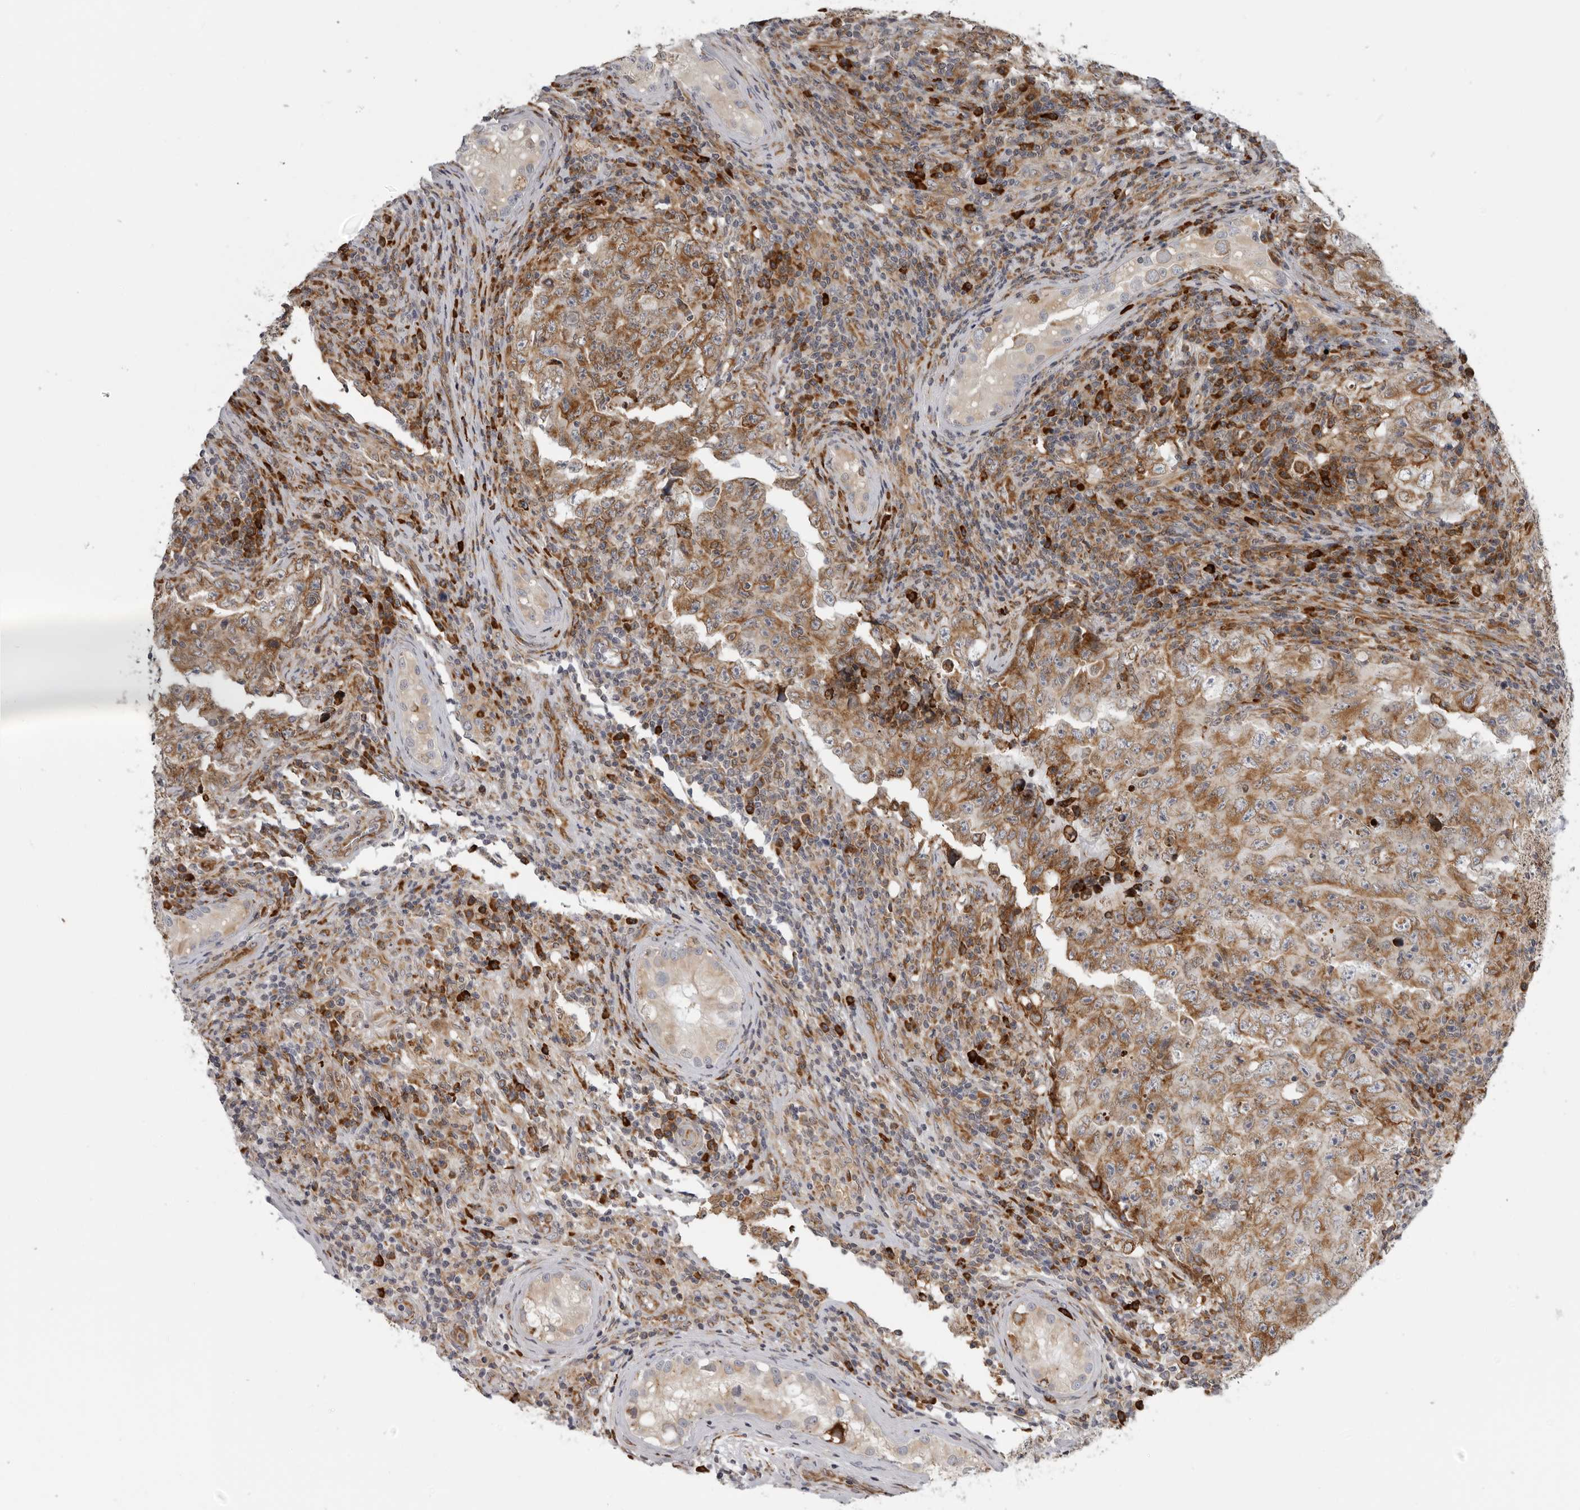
{"staining": {"intensity": "moderate", "quantity": ">75%", "location": "cytoplasmic/membranous"}, "tissue": "testis cancer", "cell_type": "Tumor cells", "image_type": "cancer", "snomed": [{"axis": "morphology", "description": "Carcinoma, Embryonal, NOS"}, {"axis": "topography", "description": "Testis"}], "caption": "Embryonal carcinoma (testis) stained with a protein marker exhibits moderate staining in tumor cells.", "gene": "ALPK2", "patient": {"sex": "male", "age": 26}}